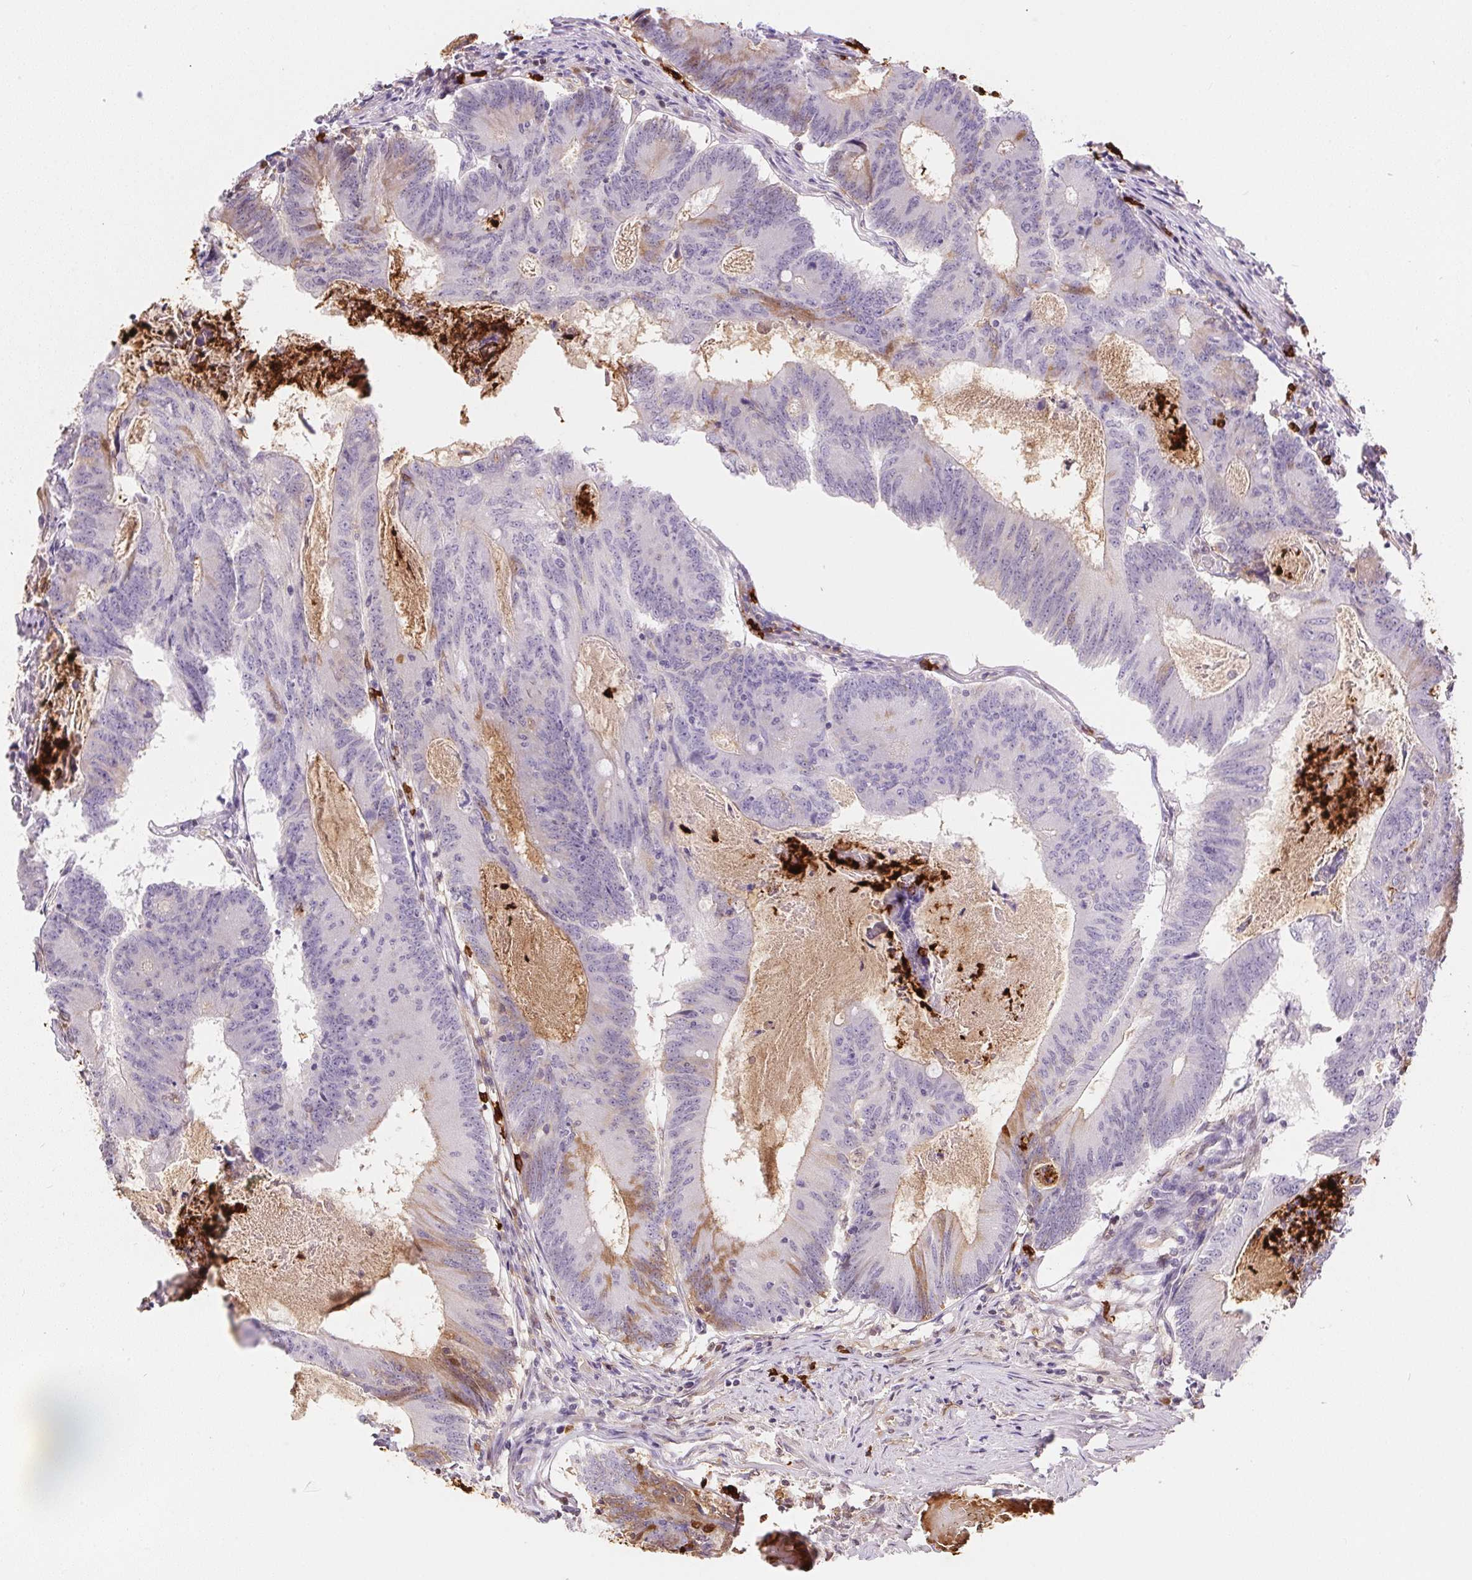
{"staining": {"intensity": "weak", "quantity": "<25%", "location": "cytoplasmic/membranous"}, "tissue": "colorectal cancer", "cell_type": "Tumor cells", "image_type": "cancer", "snomed": [{"axis": "morphology", "description": "Adenocarcinoma, NOS"}, {"axis": "topography", "description": "Colon"}], "caption": "This is a micrograph of immunohistochemistry staining of colorectal cancer, which shows no positivity in tumor cells.", "gene": "ORM1", "patient": {"sex": "female", "age": 70}}